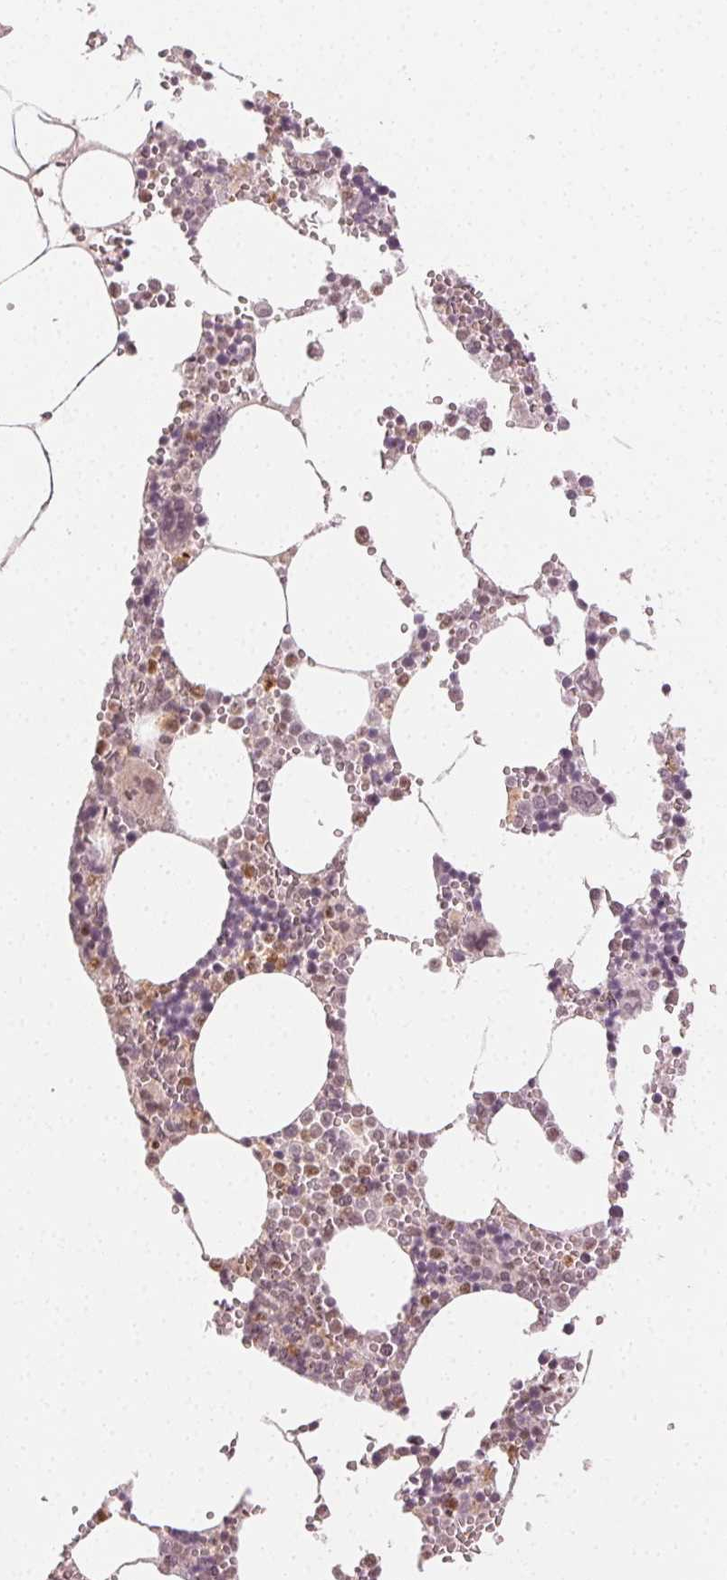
{"staining": {"intensity": "moderate", "quantity": "25%-75%", "location": "cytoplasmic/membranous,nuclear"}, "tissue": "bone marrow", "cell_type": "Hematopoietic cells", "image_type": "normal", "snomed": [{"axis": "morphology", "description": "Normal tissue, NOS"}, {"axis": "topography", "description": "Bone marrow"}], "caption": "A brown stain labels moderate cytoplasmic/membranous,nuclear expression of a protein in hematopoietic cells of normal bone marrow.", "gene": "MAPK14", "patient": {"sex": "male", "age": 54}}